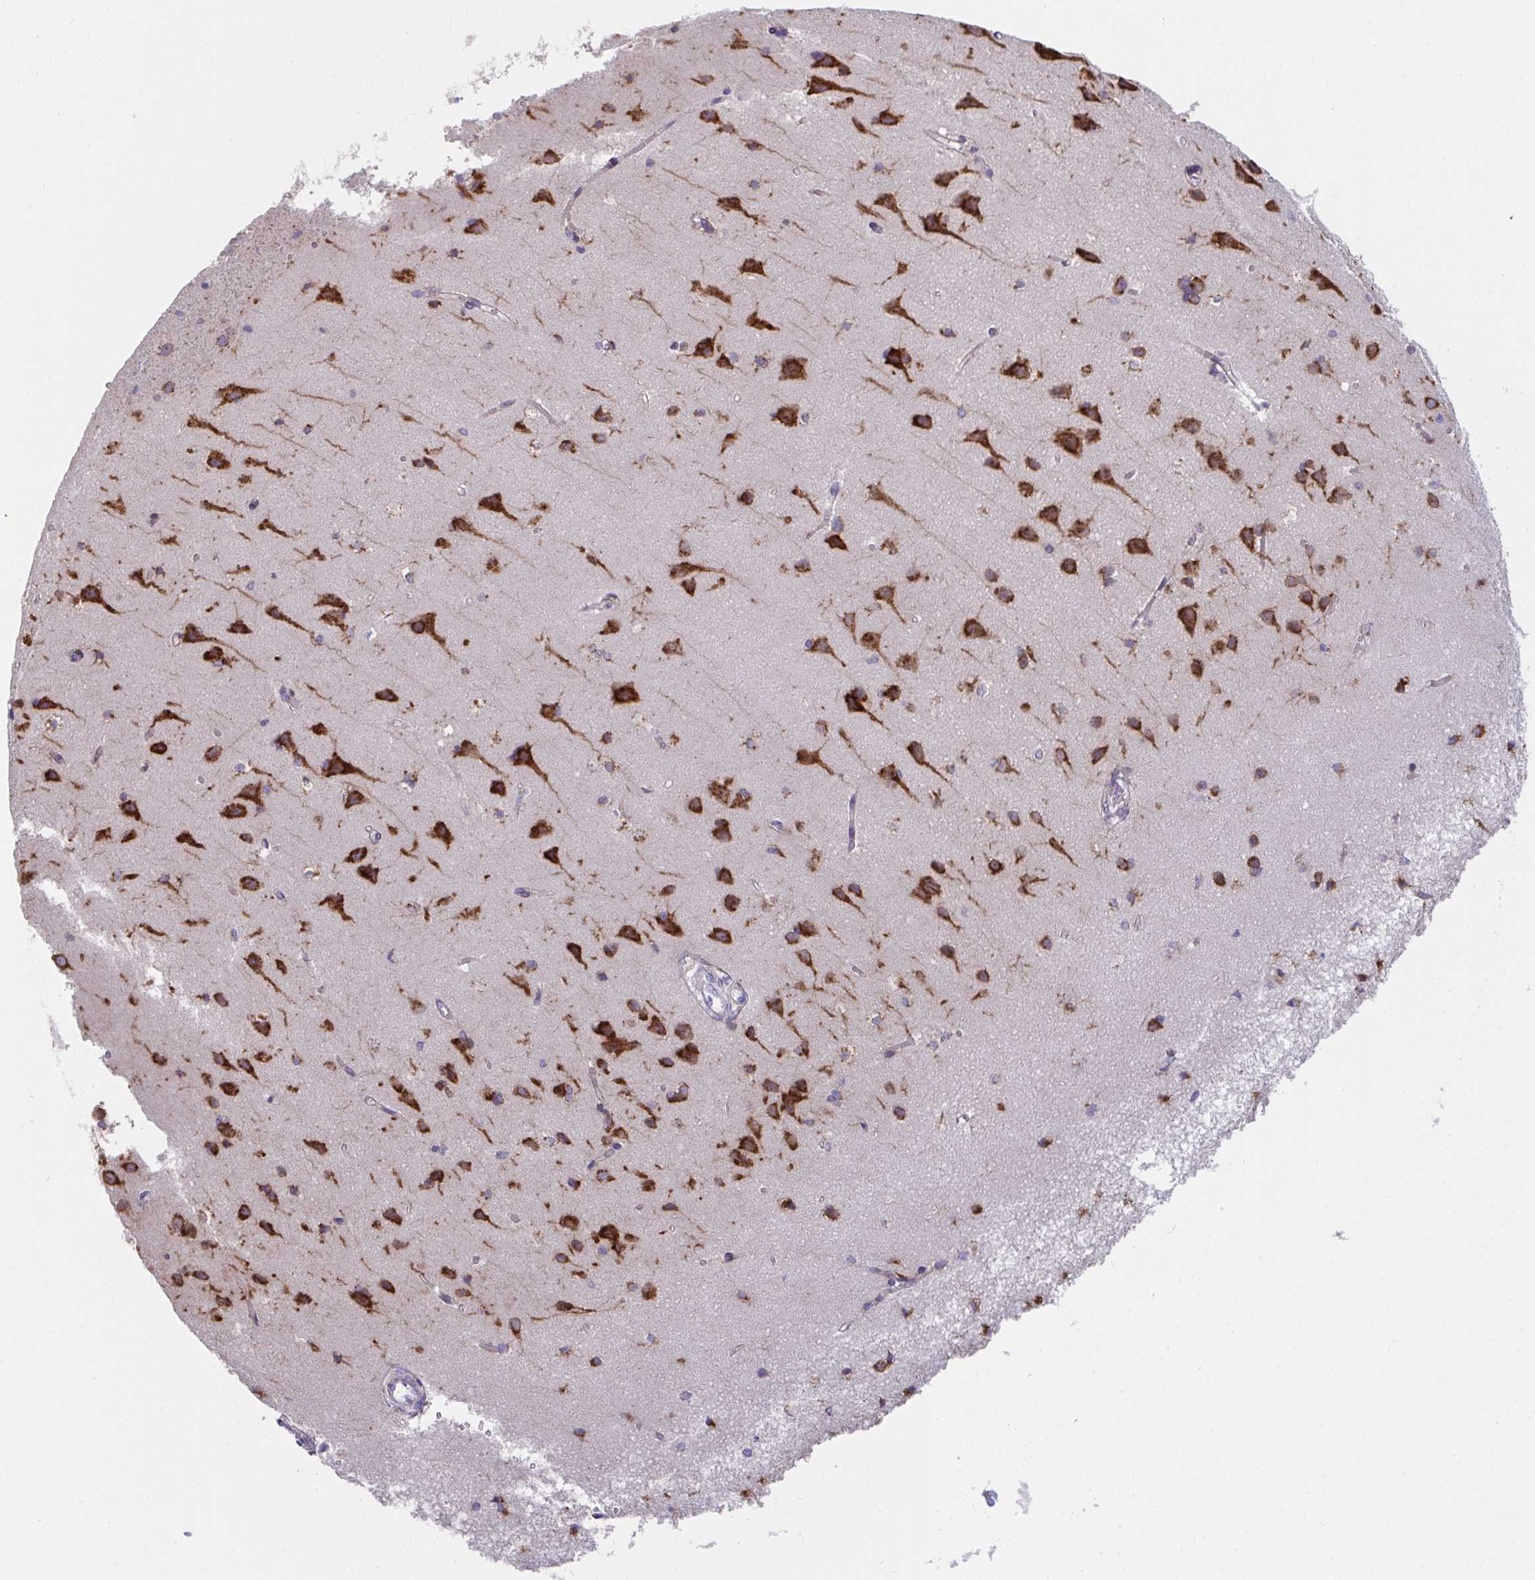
{"staining": {"intensity": "negative", "quantity": "none", "location": "none"}, "tissue": "cerebral cortex", "cell_type": "Endothelial cells", "image_type": "normal", "snomed": [{"axis": "morphology", "description": "Normal tissue, NOS"}, {"axis": "topography", "description": "Cerebral cortex"}], "caption": "IHC photomicrograph of normal cerebral cortex stained for a protein (brown), which demonstrates no expression in endothelial cells.", "gene": "MIA3", "patient": {"sex": "male", "age": 37}}